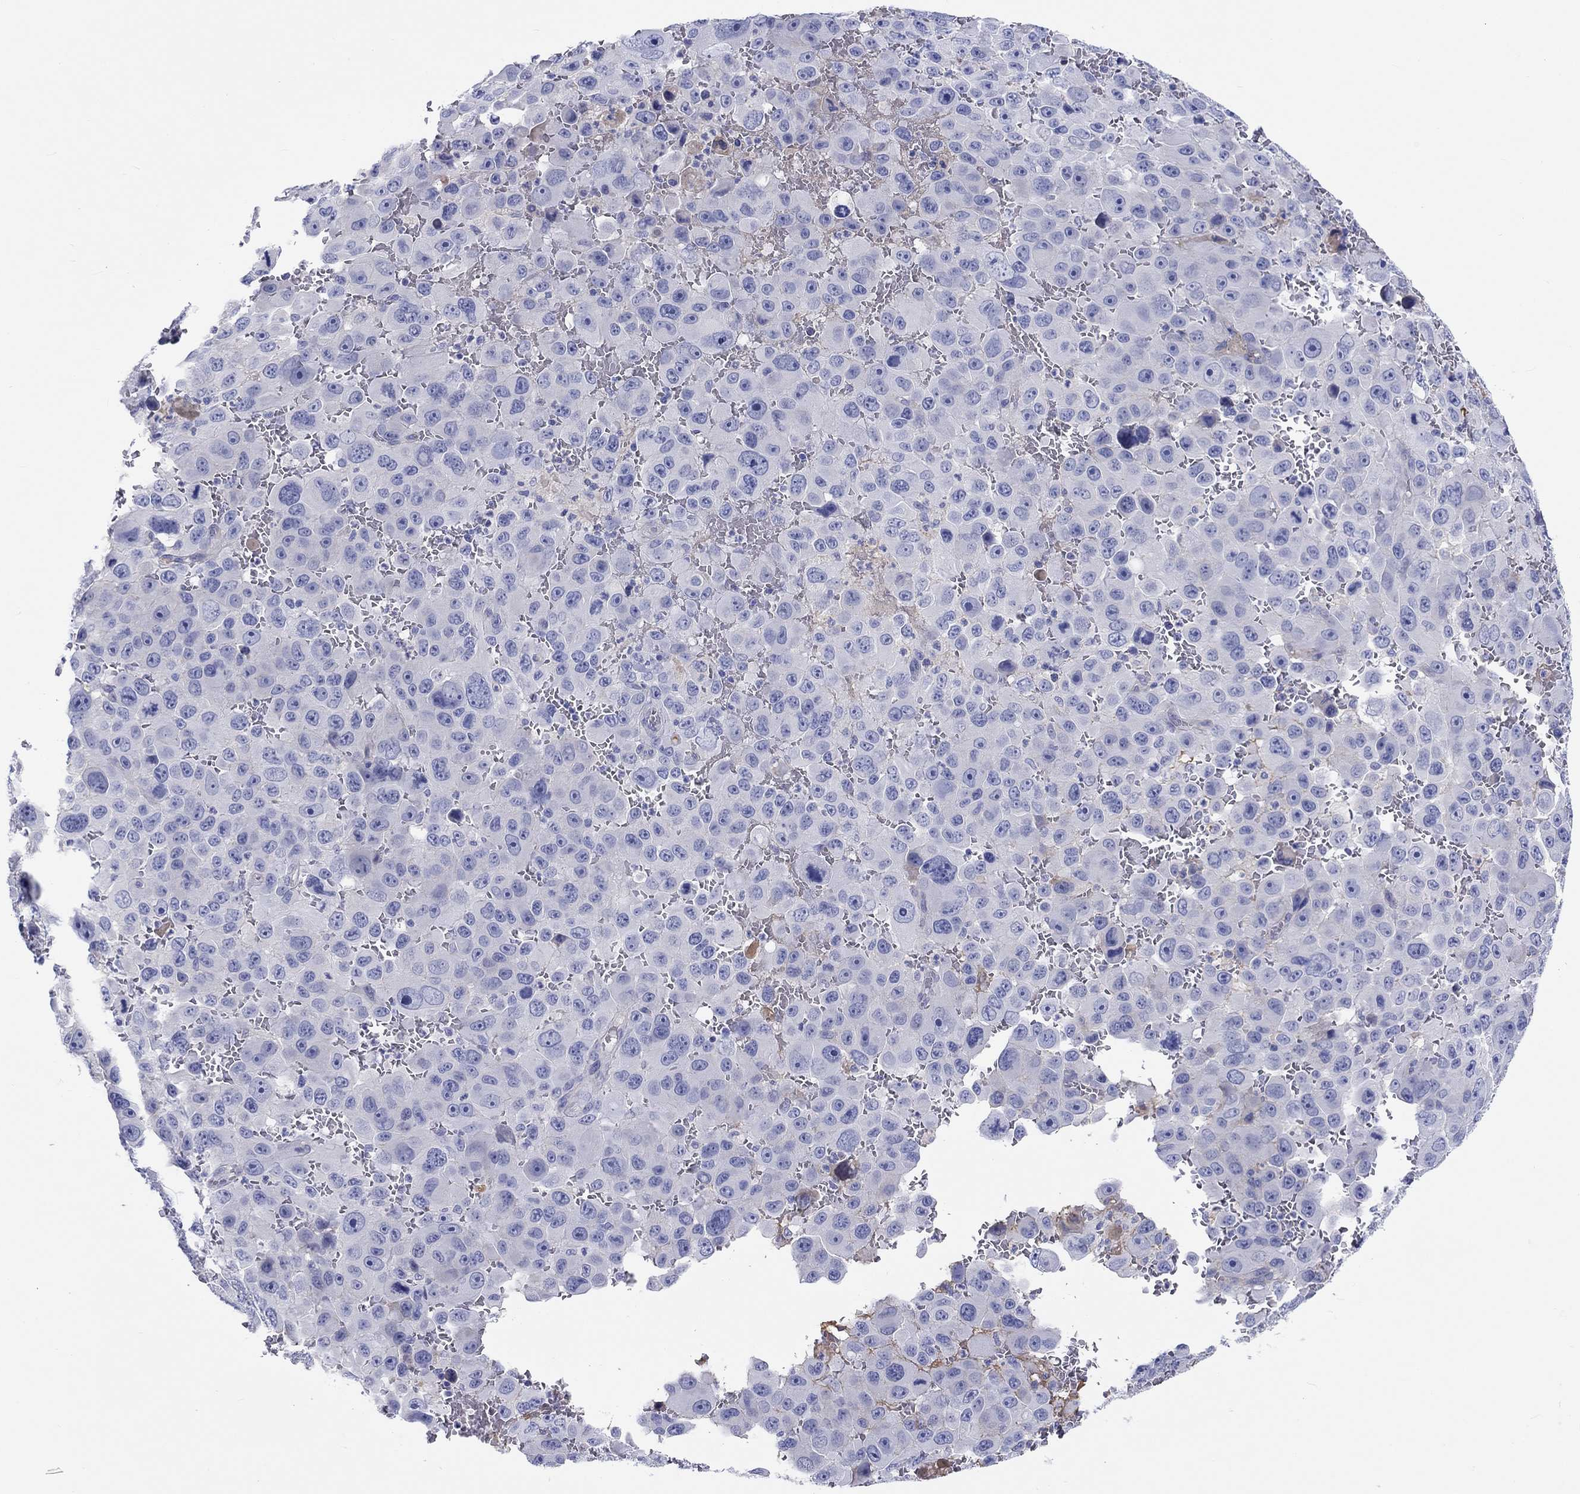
{"staining": {"intensity": "negative", "quantity": "none", "location": "none"}, "tissue": "melanoma", "cell_type": "Tumor cells", "image_type": "cancer", "snomed": [{"axis": "morphology", "description": "Malignant melanoma, NOS"}, {"axis": "topography", "description": "Skin"}], "caption": "Human malignant melanoma stained for a protein using immunohistochemistry demonstrates no expression in tumor cells.", "gene": "CDY2B", "patient": {"sex": "female", "age": 91}}